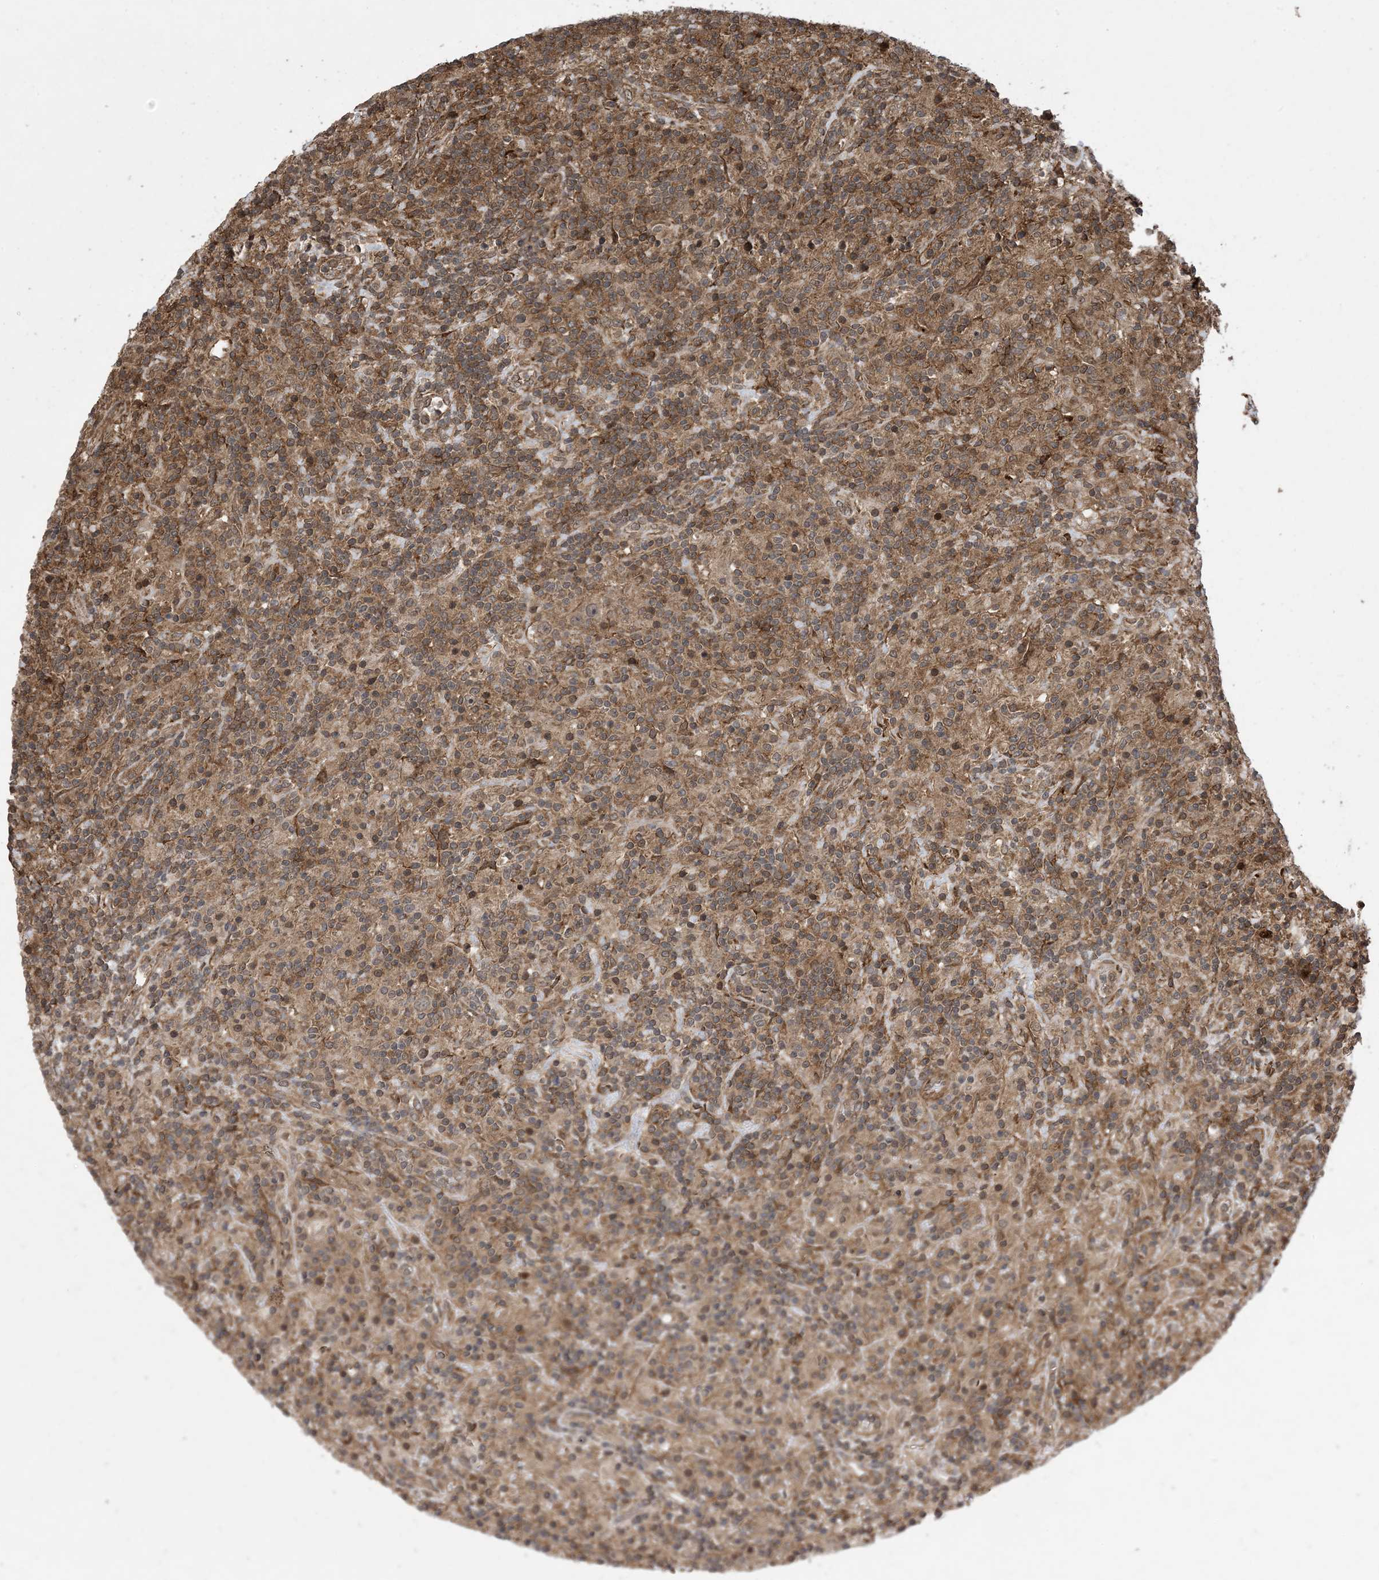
{"staining": {"intensity": "weak", "quantity": "25%-75%", "location": "cytoplasmic/membranous"}, "tissue": "lymphoma", "cell_type": "Tumor cells", "image_type": "cancer", "snomed": [{"axis": "morphology", "description": "Hodgkin's disease, NOS"}, {"axis": "topography", "description": "Lymph node"}], "caption": "The image reveals staining of Hodgkin's disease, revealing weak cytoplasmic/membranous protein staining (brown color) within tumor cells.", "gene": "ZNF511", "patient": {"sex": "male", "age": 70}}